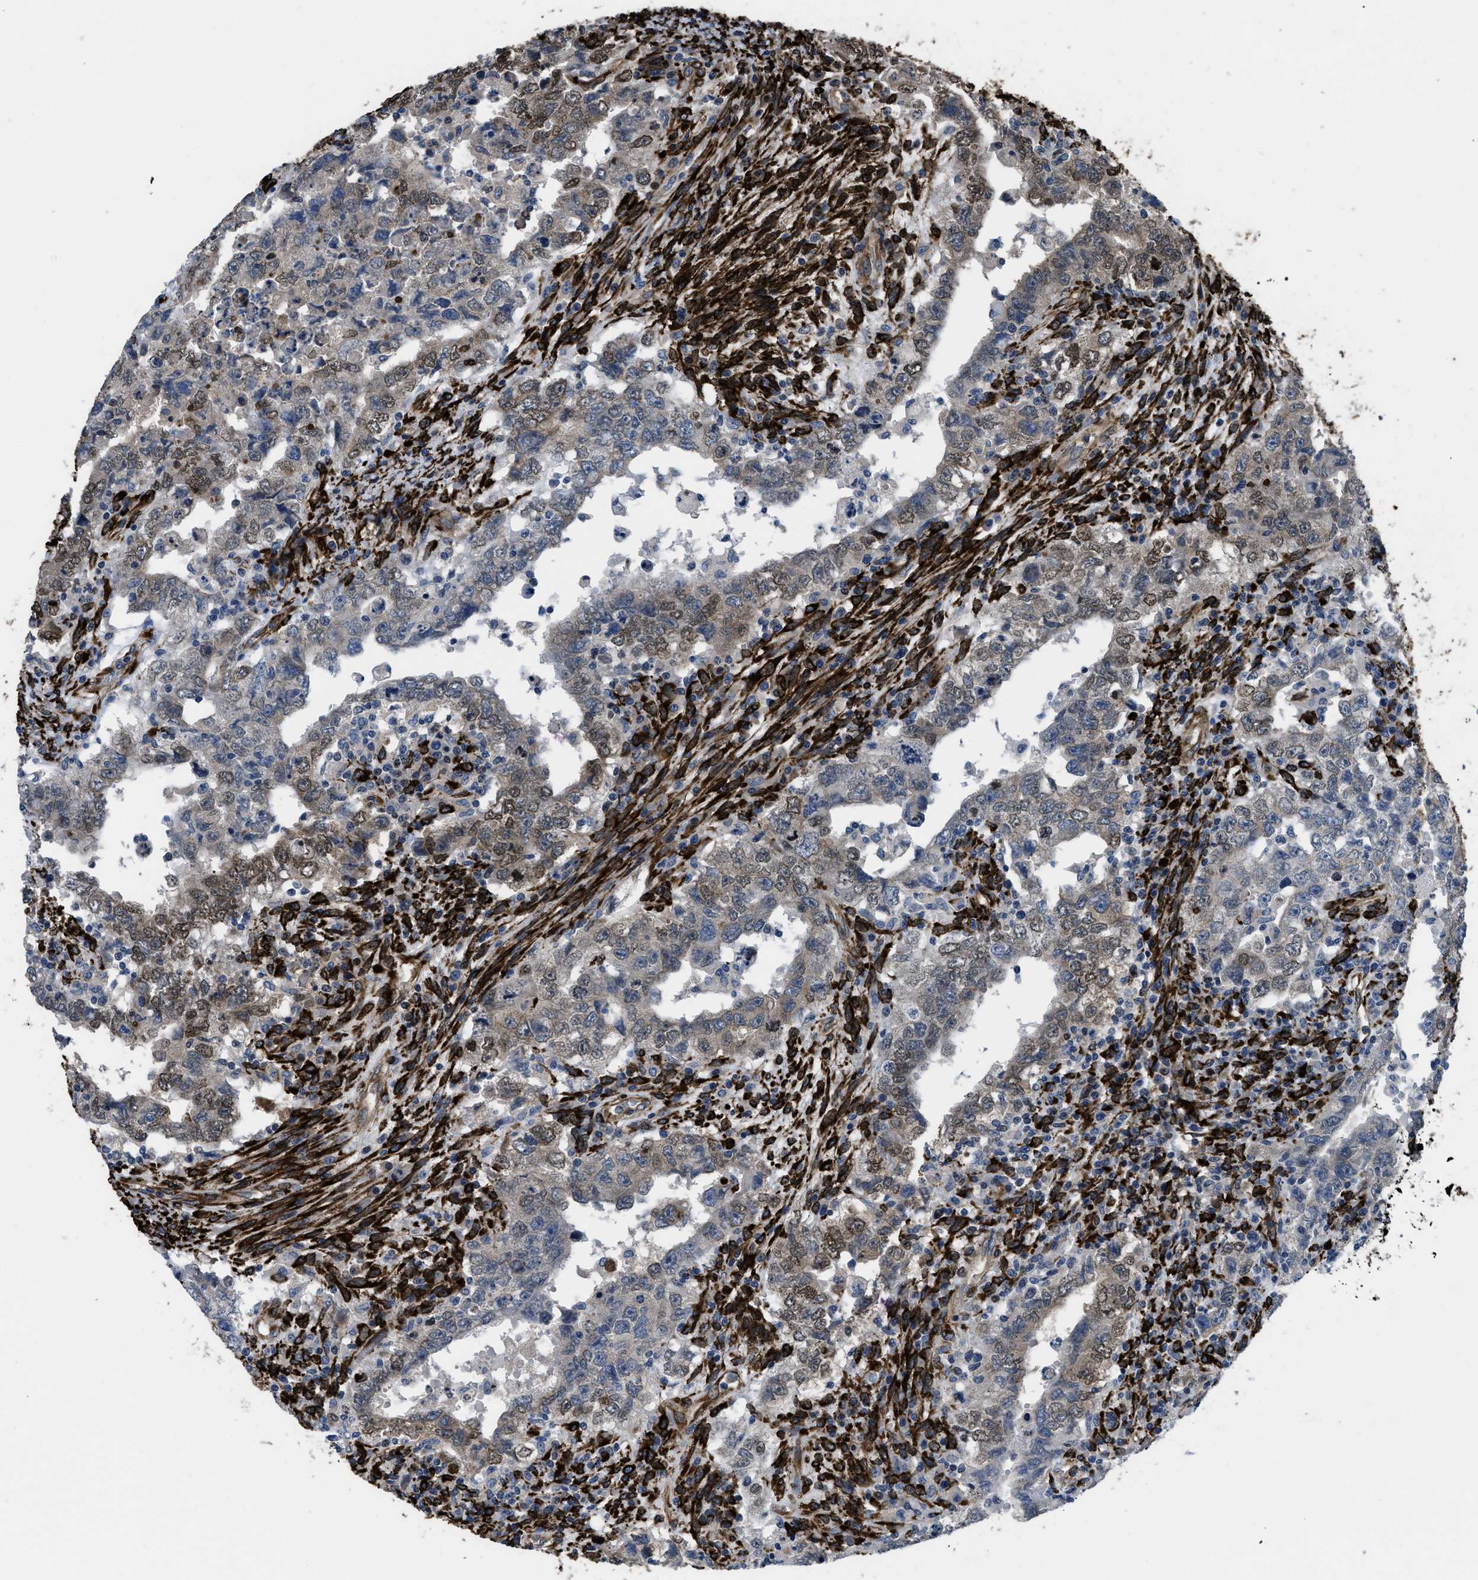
{"staining": {"intensity": "weak", "quantity": "25%-75%", "location": "cytoplasmic/membranous"}, "tissue": "testis cancer", "cell_type": "Tumor cells", "image_type": "cancer", "snomed": [{"axis": "morphology", "description": "Carcinoma, Embryonal, NOS"}, {"axis": "topography", "description": "Testis"}], "caption": "Weak cytoplasmic/membranous positivity is seen in about 25%-75% of tumor cells in testis cancer.", "gene": "SQLE", "patient": {"sex": "male", "age": 26}}